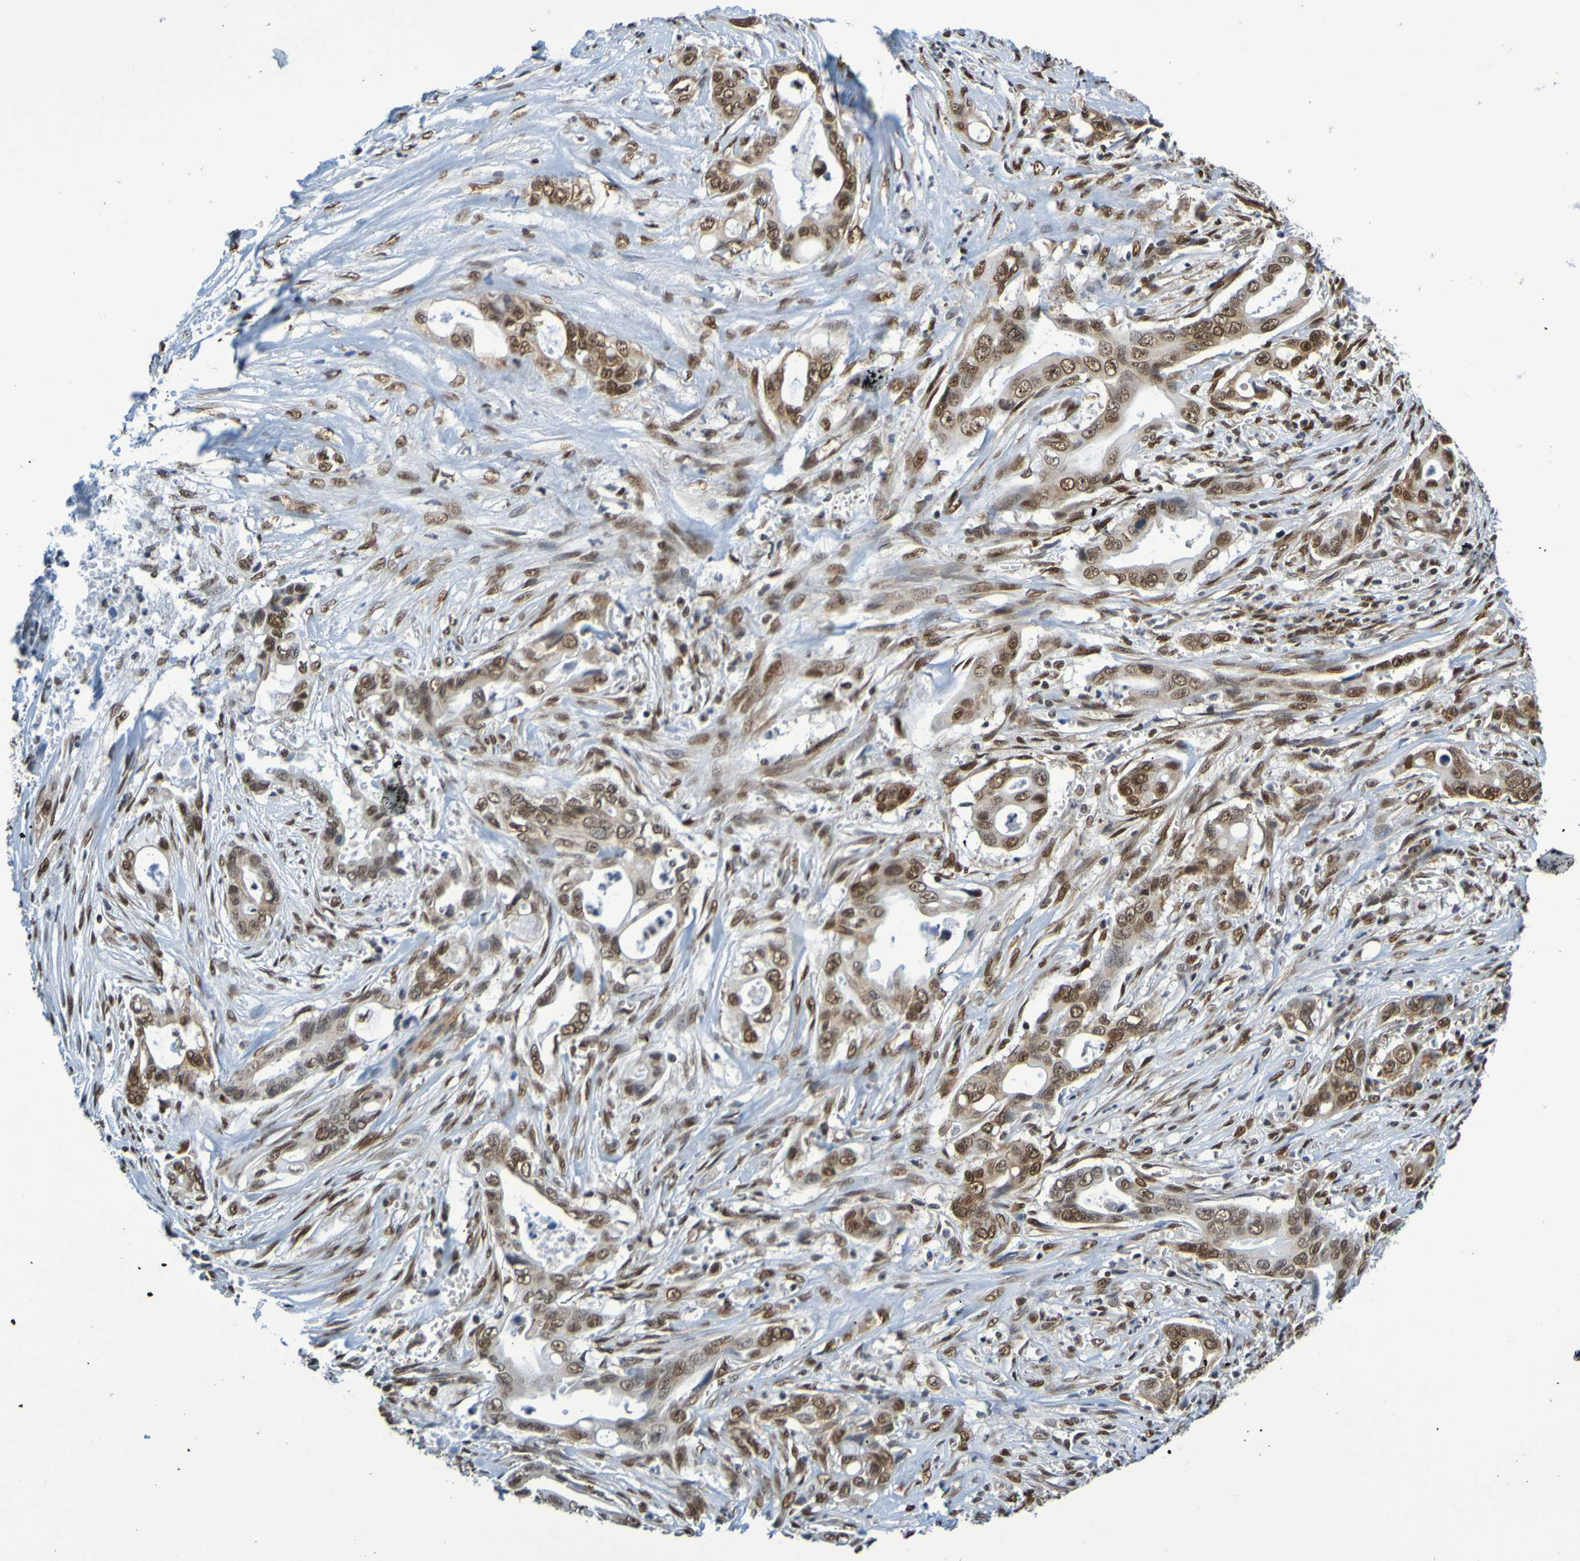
{"staining": {"intensity": "moderate", "quantity": ">75%", "location": "nuclear"}, "tissue": "pancreatic cancer", "cell_type": "Tumor cells", "image_type": "cancer", "snomed": [{"axis": "morphology", "description": "Adenocarcinoma, NOS"}, {"axis": "topography", "description": "Pancreas"}], "caption": "Human pancreatic adenocarcinoma stained with a protein marker reveals moderate staining in tumor cells.", "gene": "HDAC2", "patient": {"sex": "male", "age": 59}}